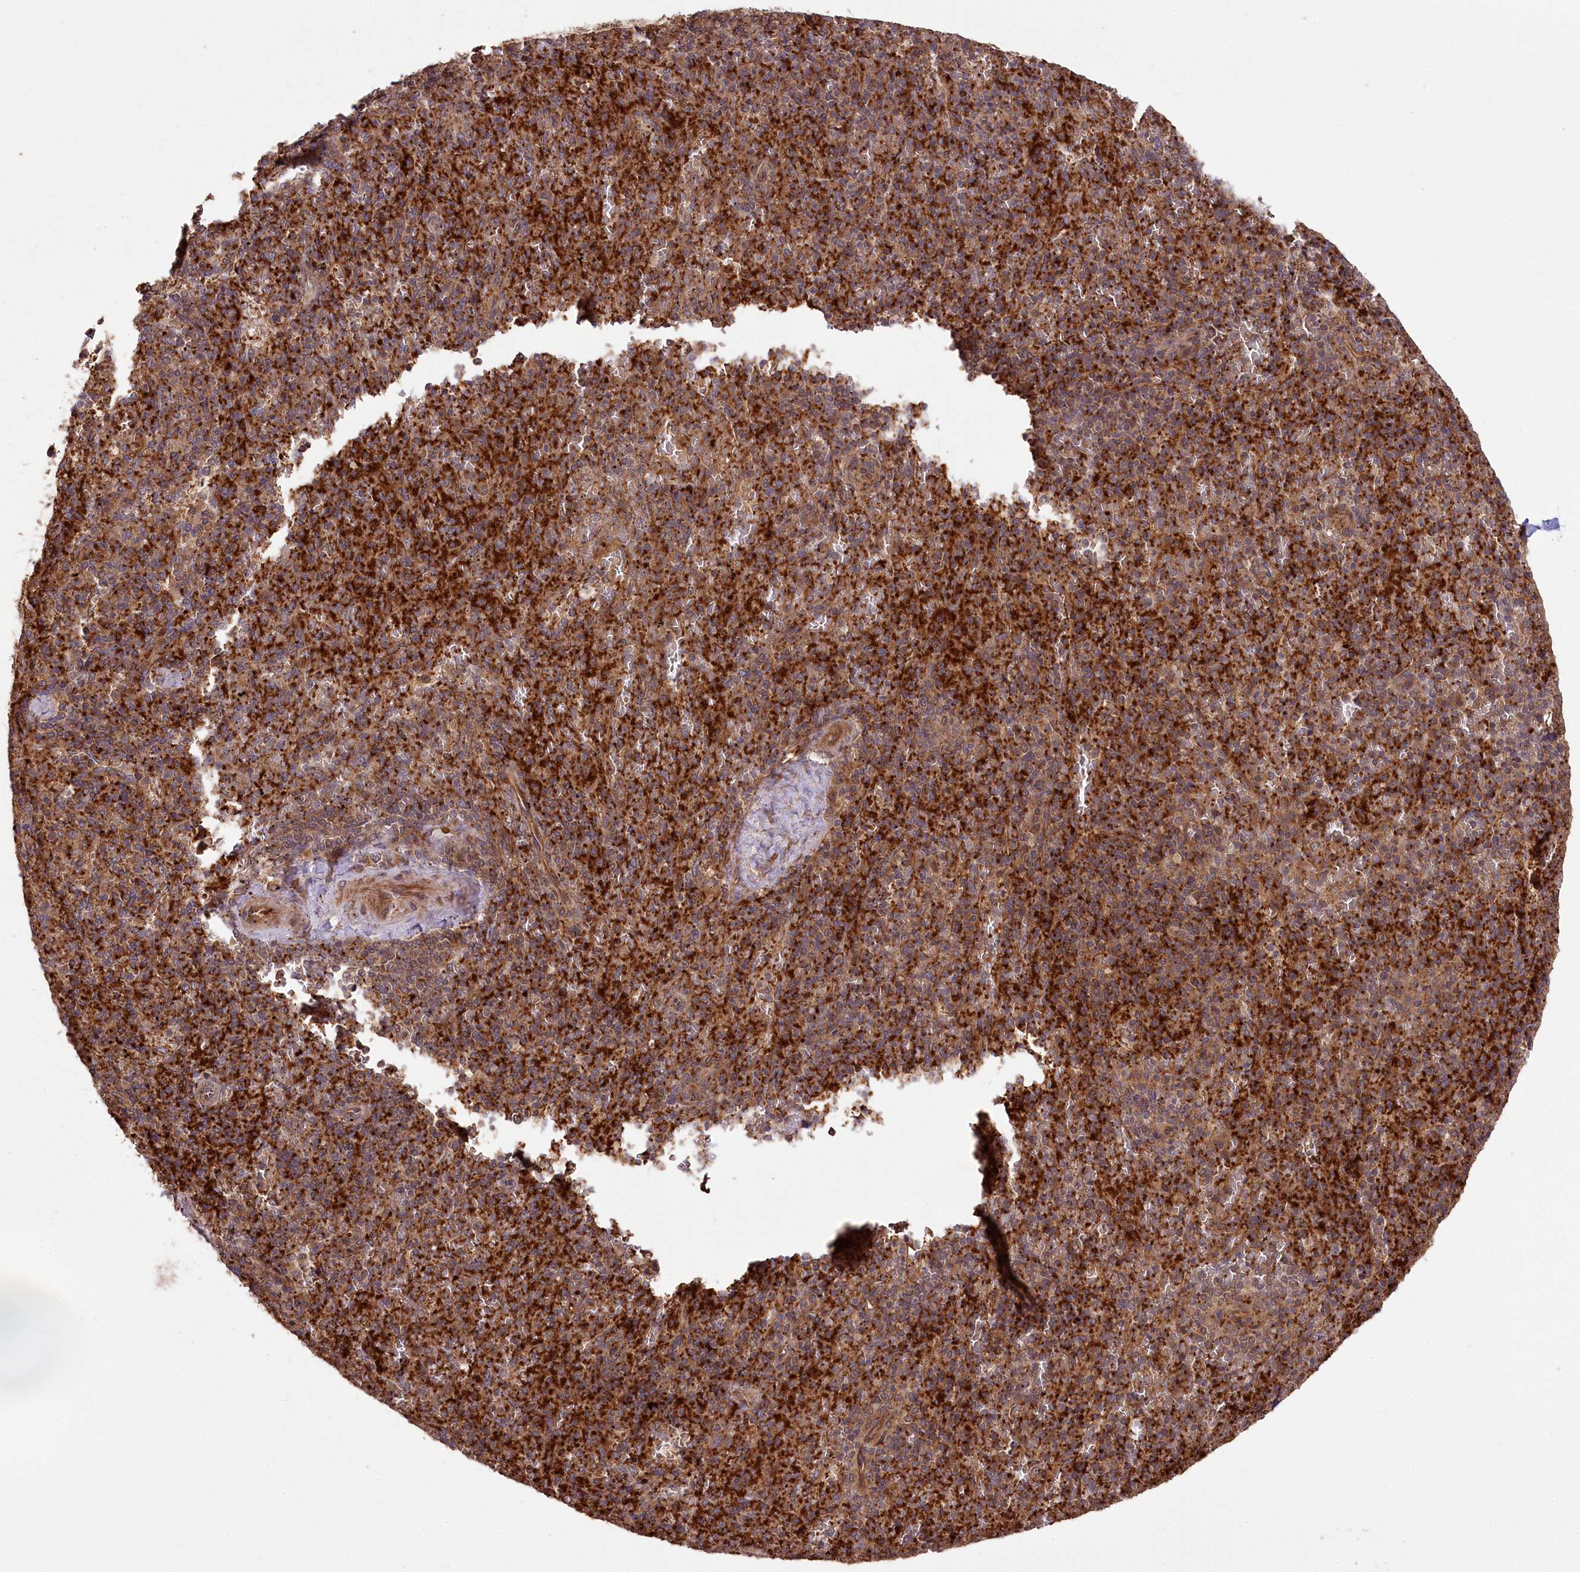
{"staining": {"intensity": "strong", "quantity": "25%-75%", "location": "cytoplasmic/membranous"}, "tissue": "spleen", "cell_type": "Cells in red pulp", "image_type": "normal", "snomed": [{"axis": "morphology", "description": "Normal tissue, NOS"}, {"axis": "topography", "description": "Spleen"}], "caption": "Immunohistochemical staining of benign human spleen demonstrates 25%-75% levels of strong cytoplasmic/membranous protein staining in about 25%-75% of cells in red pulp. The protein of interest is stained brown, and the nuclei are stained in blue (DAB IHC with brightfield microscopy, high magnification).", "gene": "CARD19", "patient": {"sex": "male", "age": 82}}